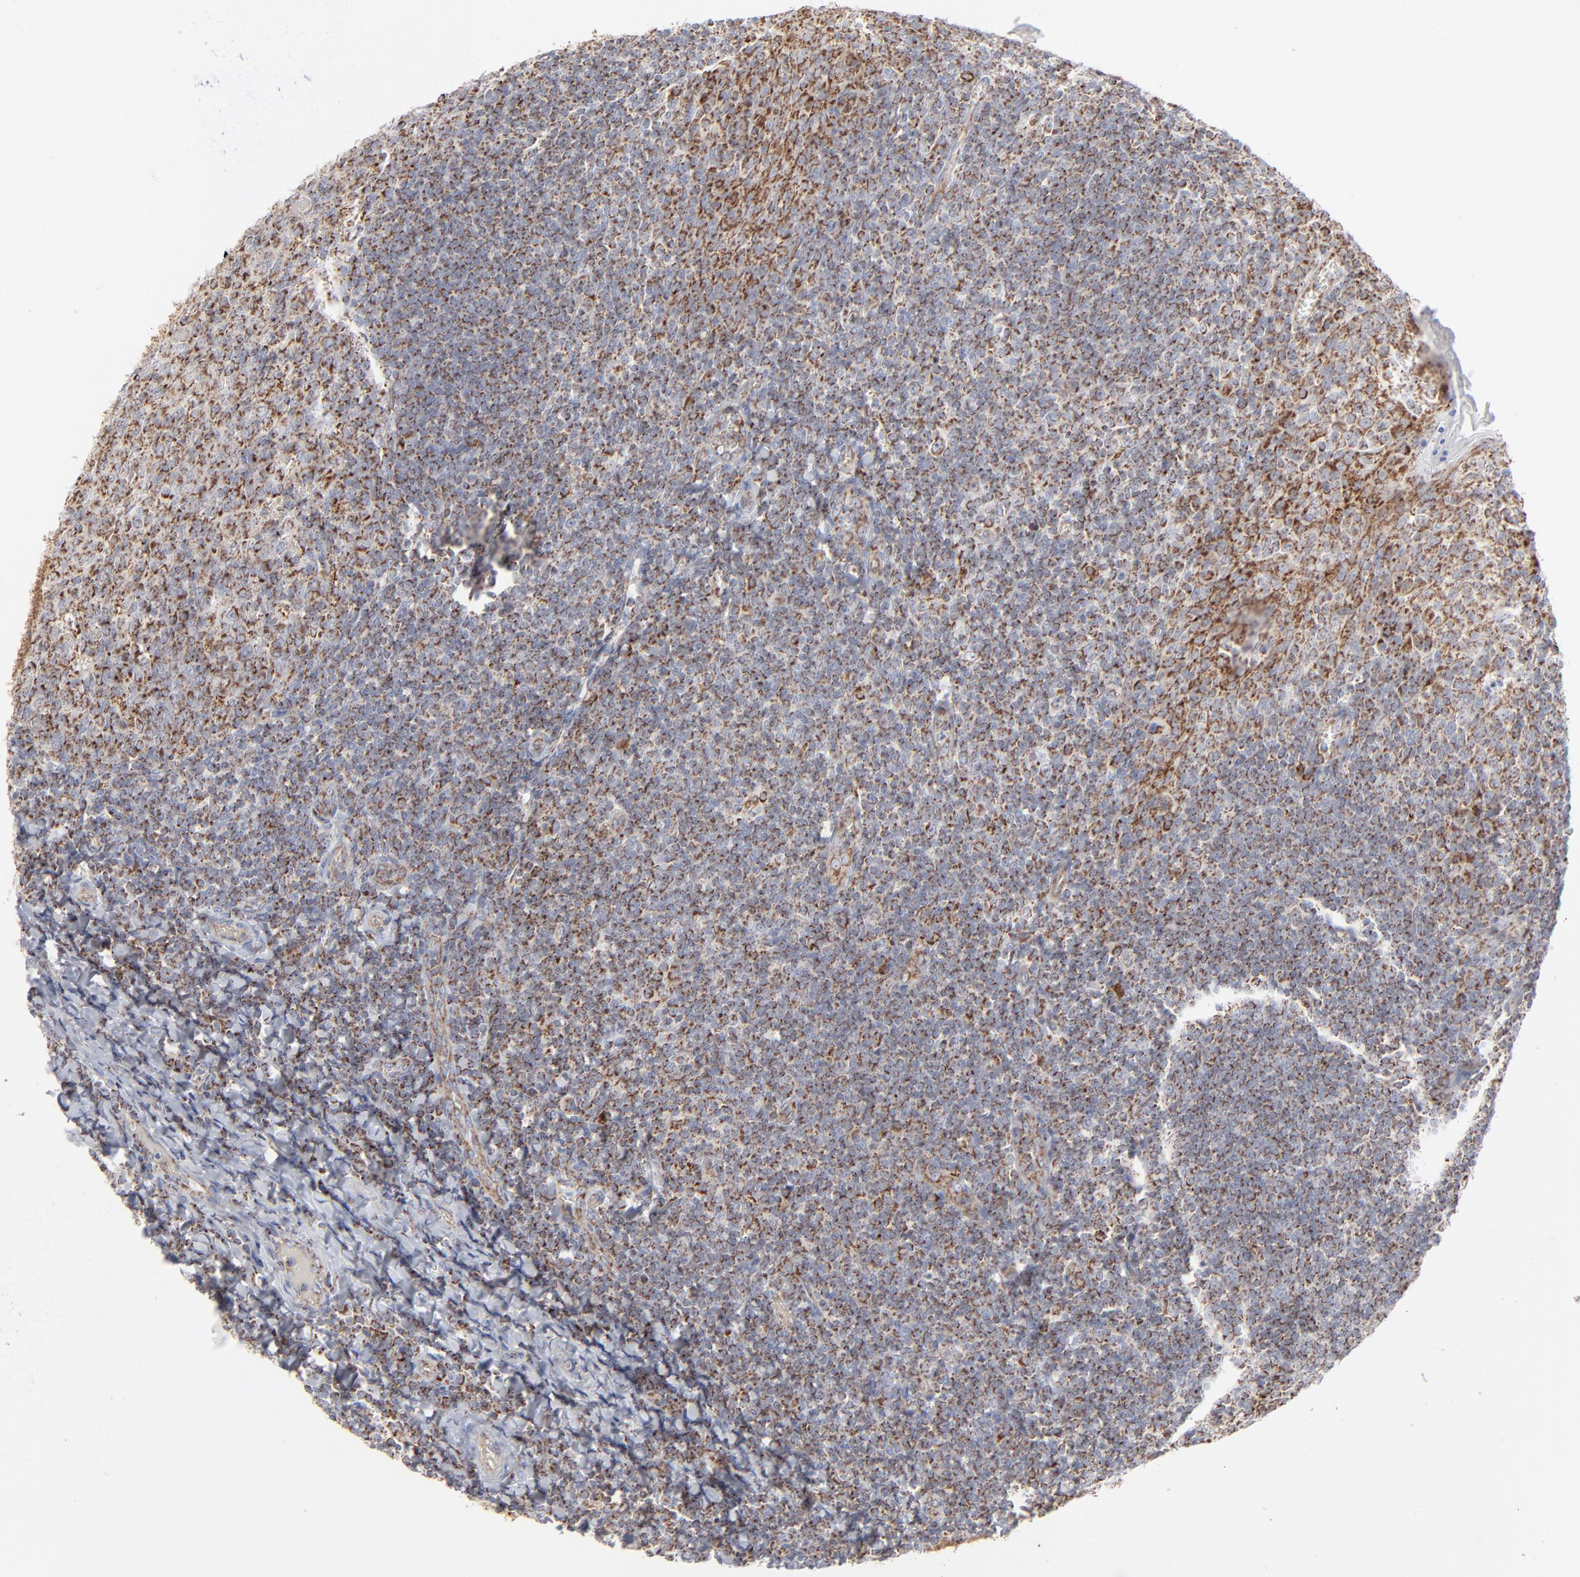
{"staining": {"intensity": "moderate", "quantity": ">75%", "location": "cytoplasmic/membranous"}, "tissue": "tonsil", "cell_type": "Germinal center cells", "image_type": "normal", "snomed": [{"axis": "morphology", "description": "Normal tissue, NOS"}, {"axis": "topography", "description": "Tonsil"}], "caption": "The micrograph shows staining of normal tonsil, revealing moderate cytoplasmic/membranous protein positivity (brown color) within germinal center cells.", "gene": "ASB3", "patient": {"sex": "male", "age": 31}}